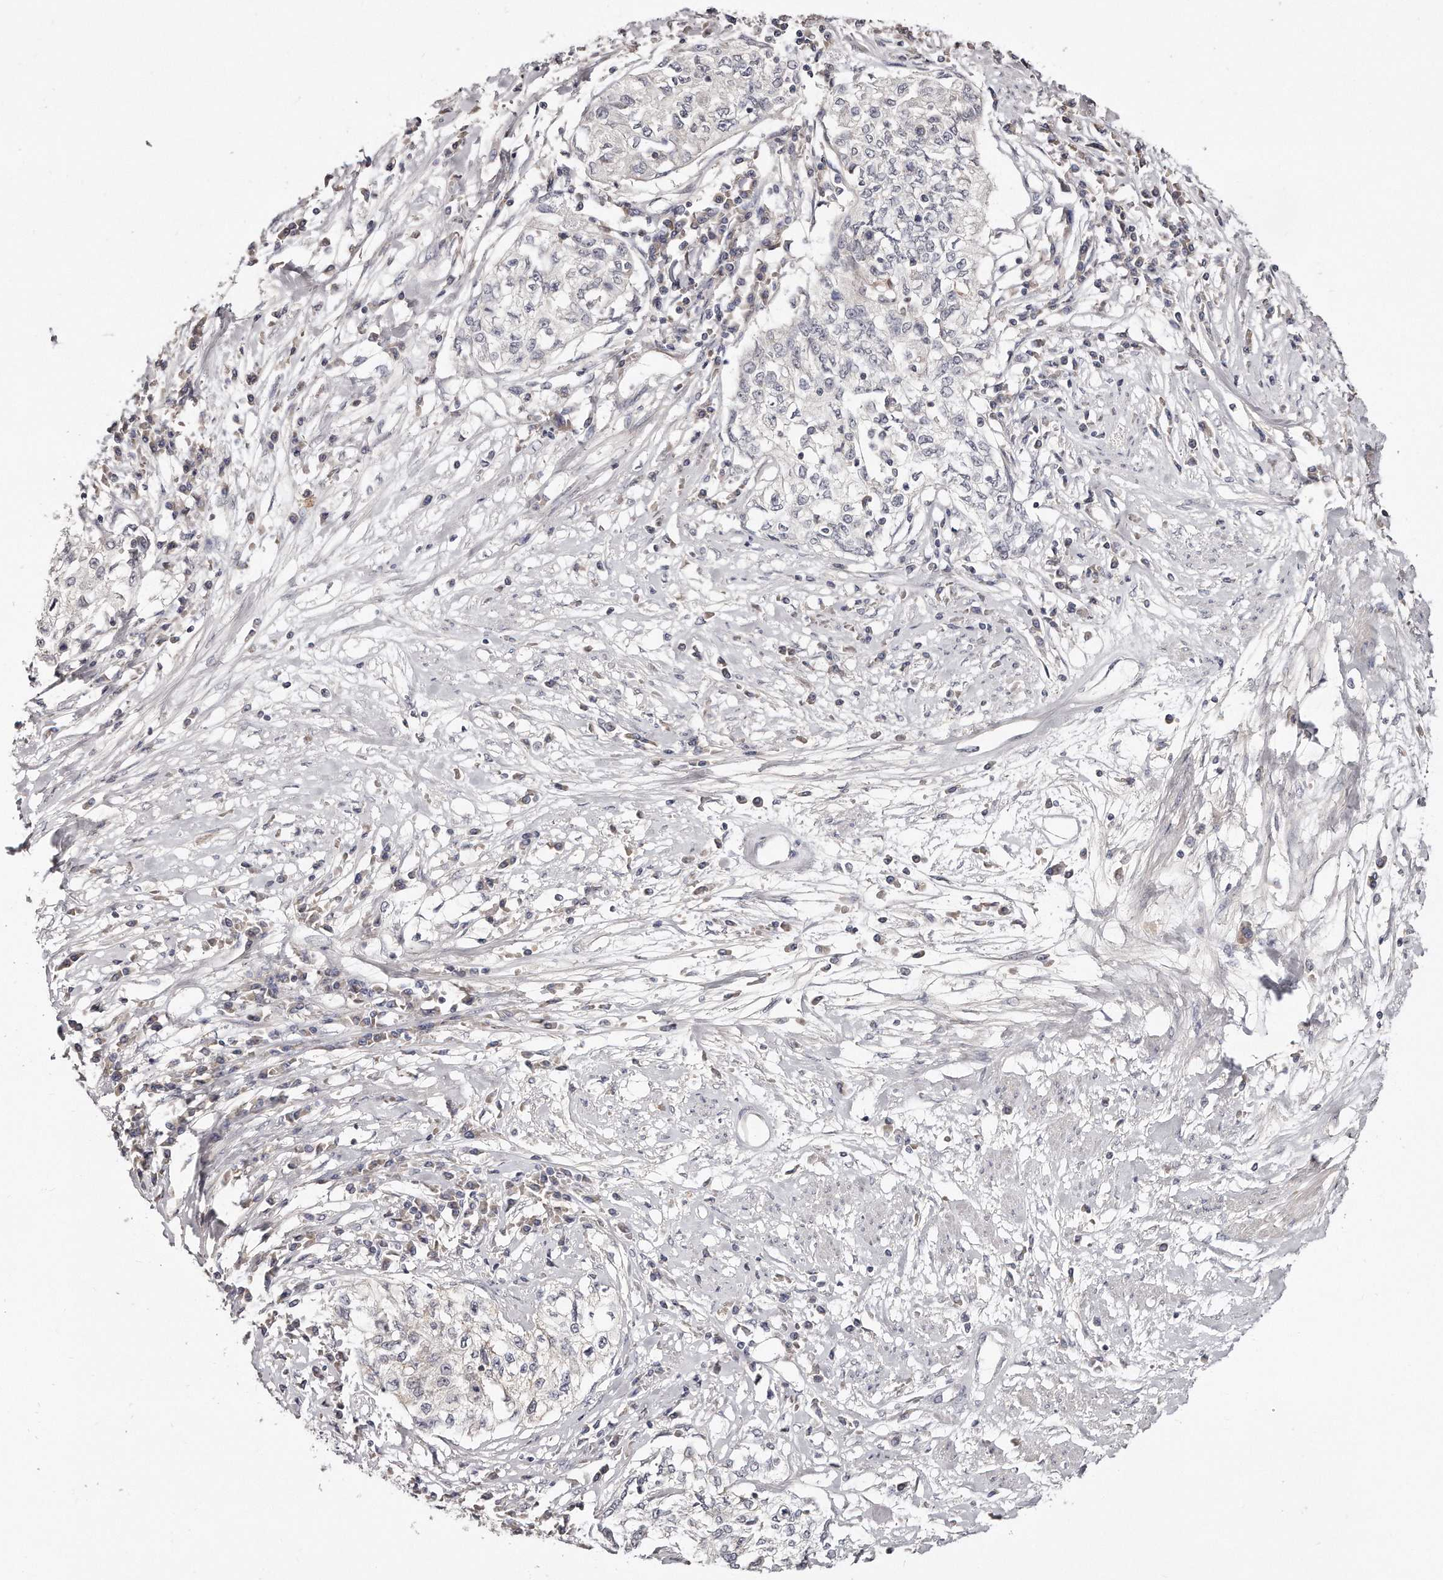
{"staining": {"intensity": "negative", "quantity": "none", "location": "none"}, "tissue": "cervical cancer", "cell_type": "Tumor cells", "image_type": "cancer", "snomed": [{"axis": "morphology", "description": "Squamous cell carcinoma, NOS"}, {"axis": "topography", "description": "Cervix"}], "caption": "An immunohistochemistry (IHC) histopathology image of cervical cancer is shown. There is no staining in tumor cells of cervical cancer.", "gene": "TTLL4", "patient": {"sex": "female", "age": 57}}